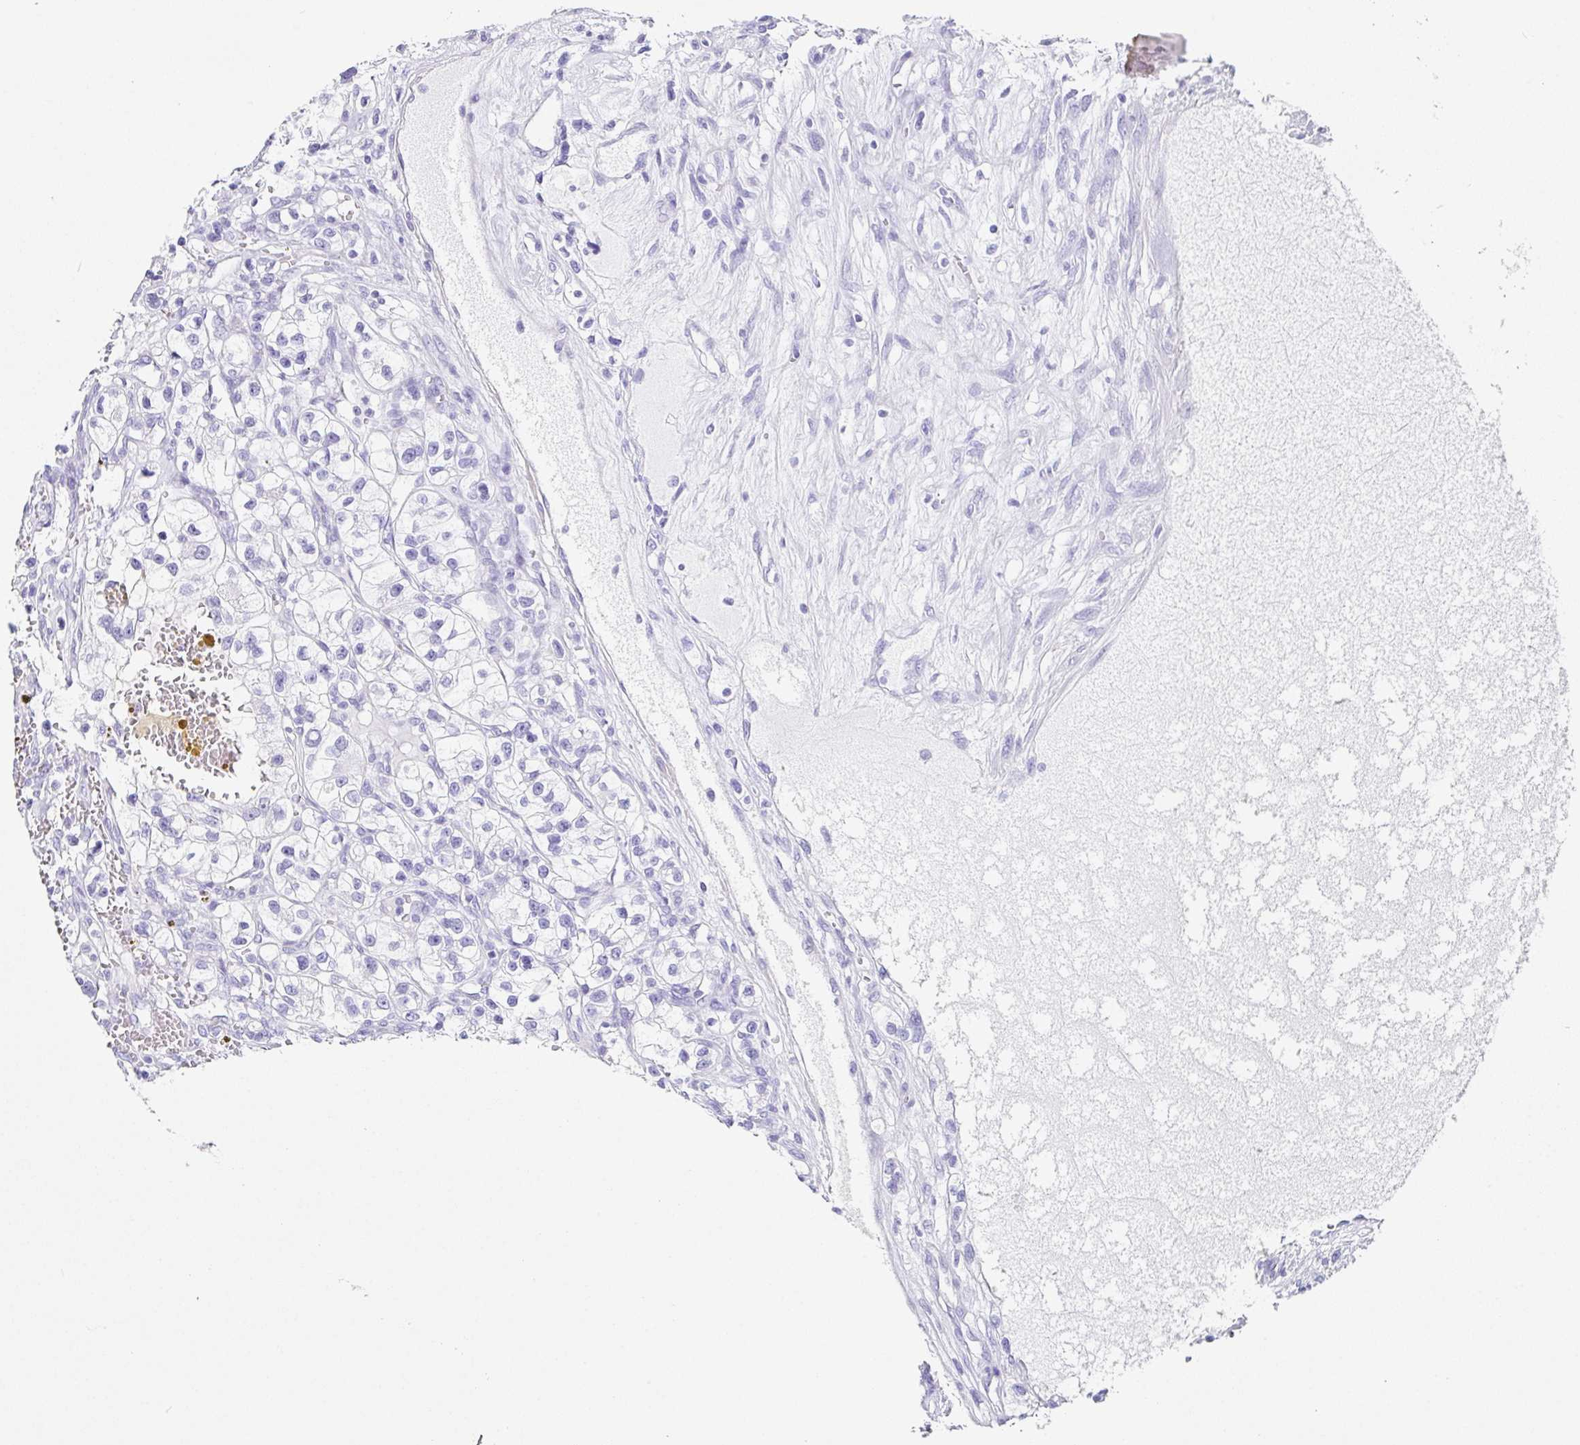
{"staining": {"intensity": "negative", "quantity": "none", "location": "none"}, "tissue": "renal cancer", "cell_type": "Tumor cells", "image_type": "cancer", "snomed": [{"axis": "morphology", "description": "Adenocarcinoma, NOS"}, {"axis": "topography", "description": "Kidney"}], "caption": "Immunohistochemistry (IHC) image of human renal adenocarcinoma stained for a protein (brown), which reveals no staining in tumor cells.", "gene": "CLDND2", "patient": {"sex": "female", "age": 57}}